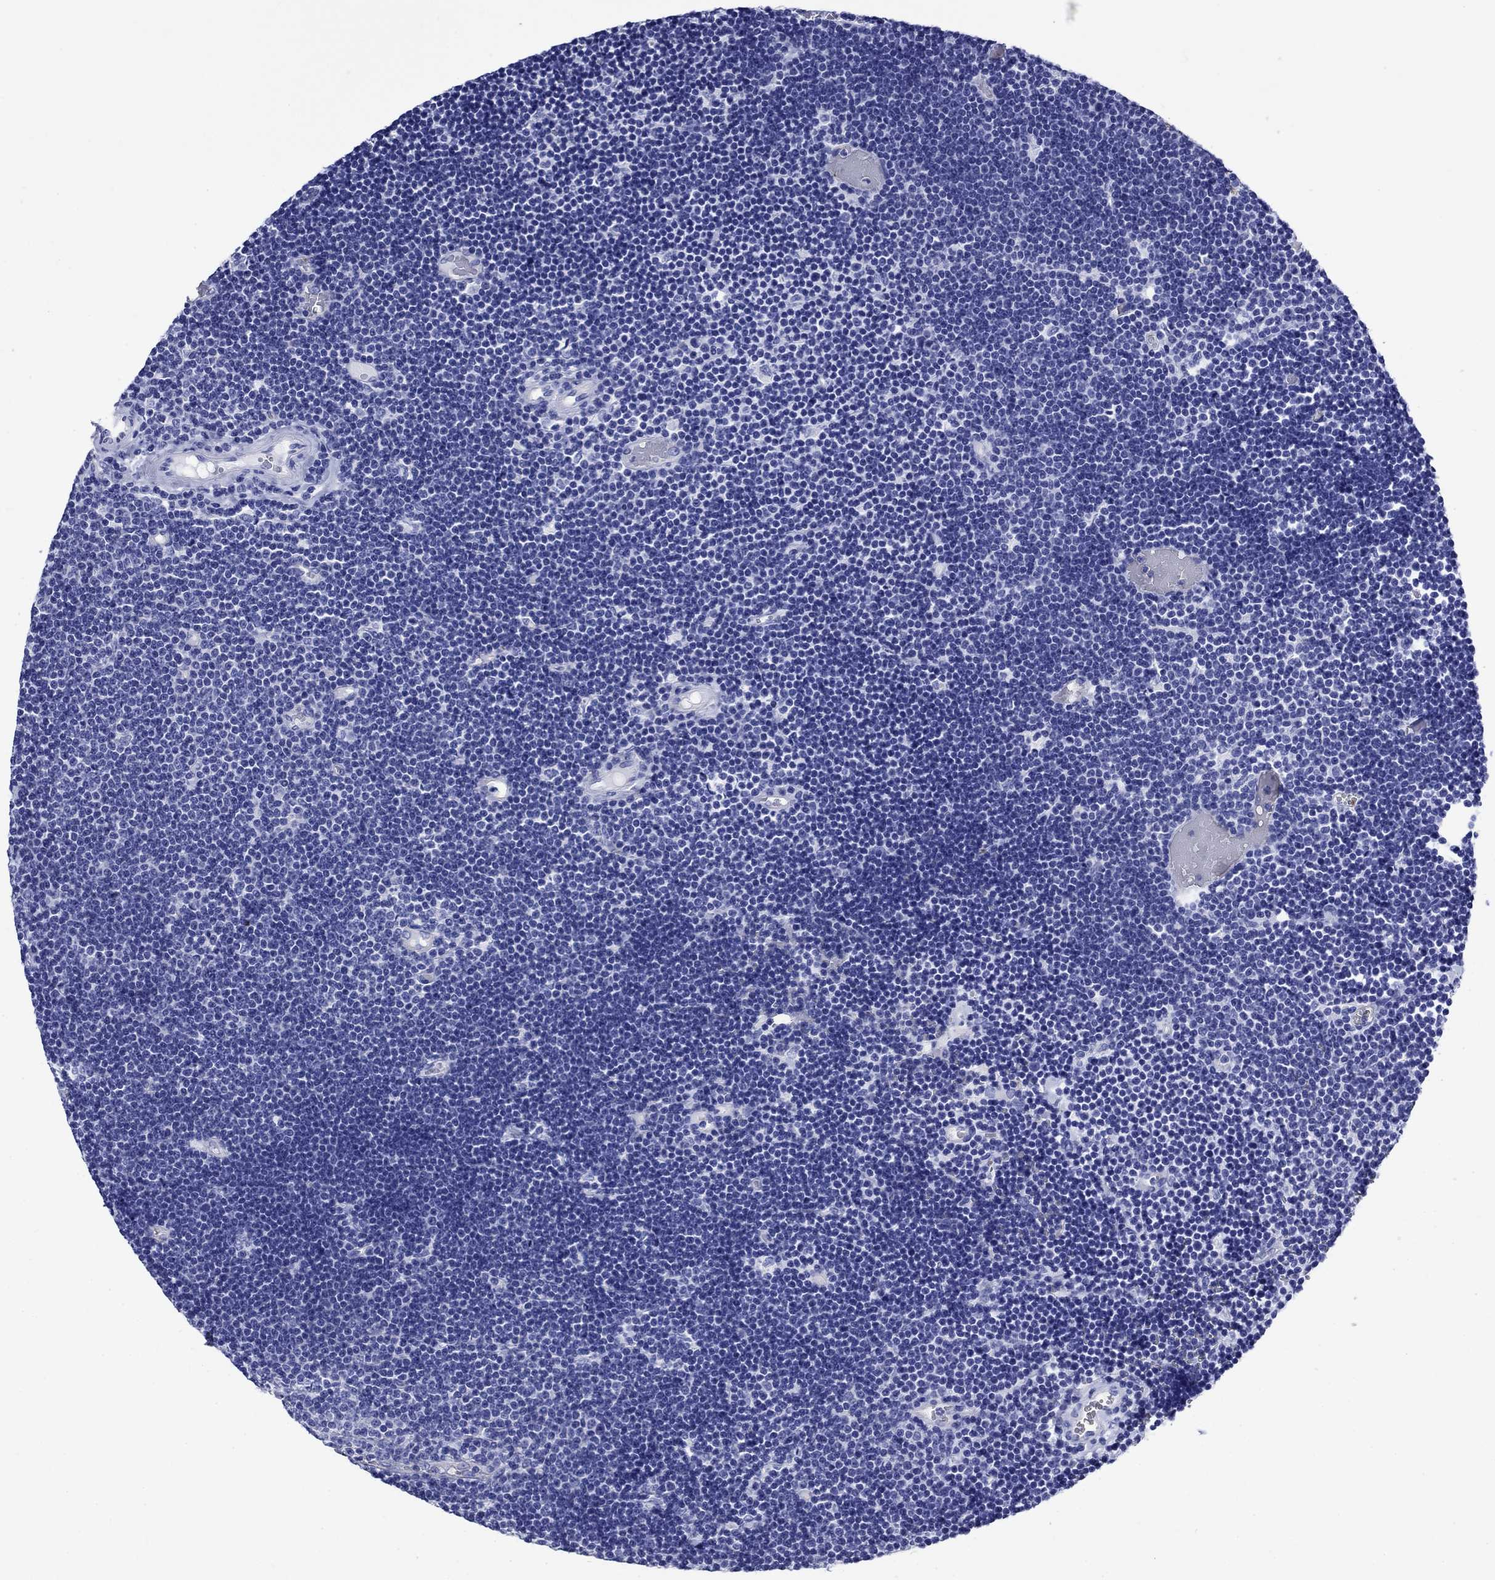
{"staining": {"intensity": "negative", "quantity": "none", "location": "none"}, "tissue": "lymphoma", "cell_type": "Tumor cells", "image_type": "cancer", "snomed": [{"axis": "morphology", "description": "Malignant lymphoma, non-Hodgkin's type, Low grade"}, {"axis": "topography", "description": "Brain"}], "caption": "A micrograph of malignant lymphoma, non-Hodgkin's type (low-grade) stained for a protein reveals no brown staining in tumor cells.", "gene": "SLC1A2", "patient": {"sex": "female", "age": 66}}